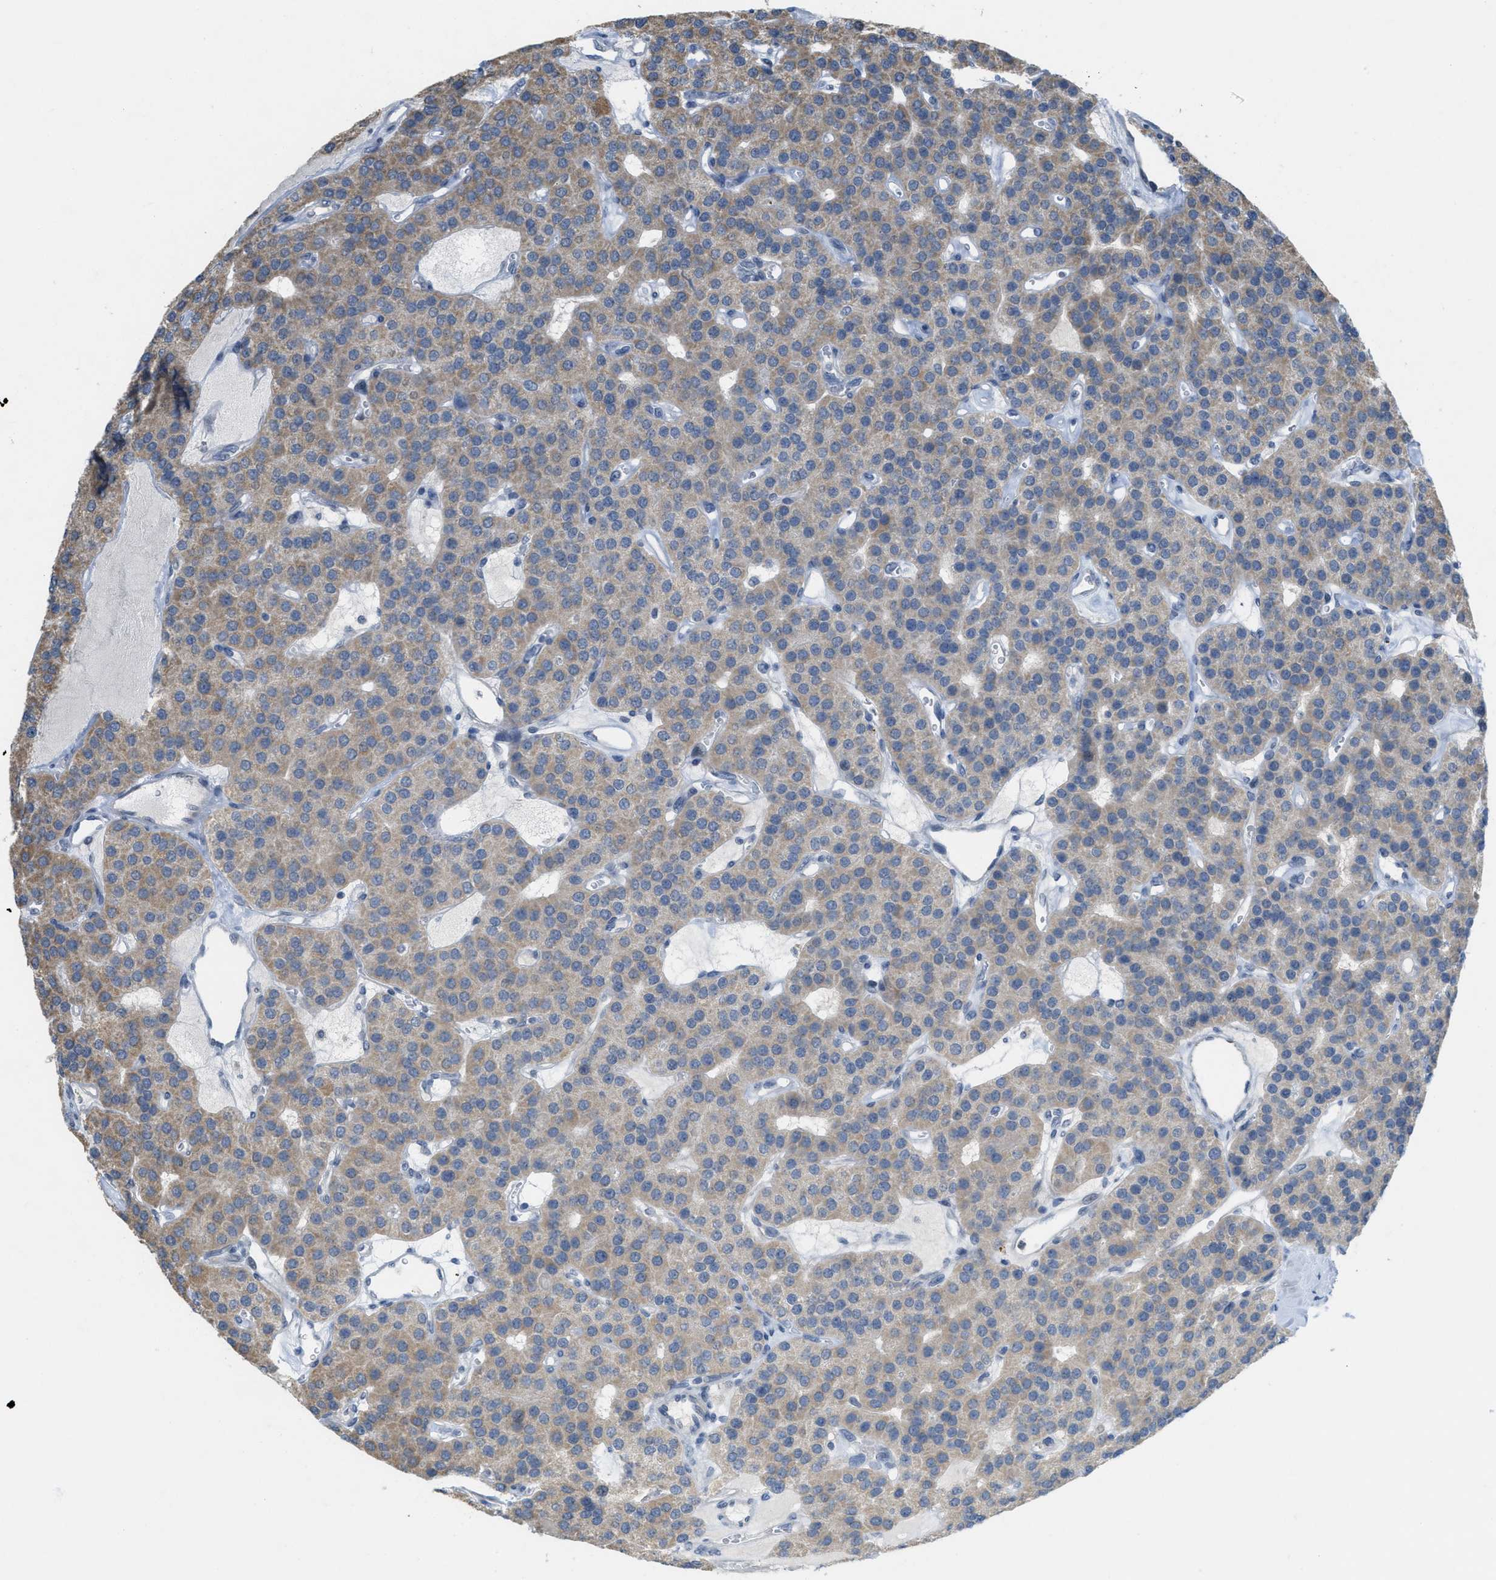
{"staining": {"intensity": "weak", "quantity": ">75%", "location": "cytoplasmic/membranous"}, "tissue": "parathyroid gland", "cell_type": "Glandular cells", "image_type": "normal", "snomed": [{"axis": "morphology", "description": "Normal tissue, NOS"}, {"axis": "morphology", "description": "Adenoma, NOS"}, {"axis": "topography", "description": "Parathyroid gland"}], "caption": "A brown stain shows weak cytoplasmic/membranous expression of a protein in glandular cells of unremarkable human parathyroid gland.", "gene": "TXNDC2", "patient": {"sex": "female", "age": 86}}